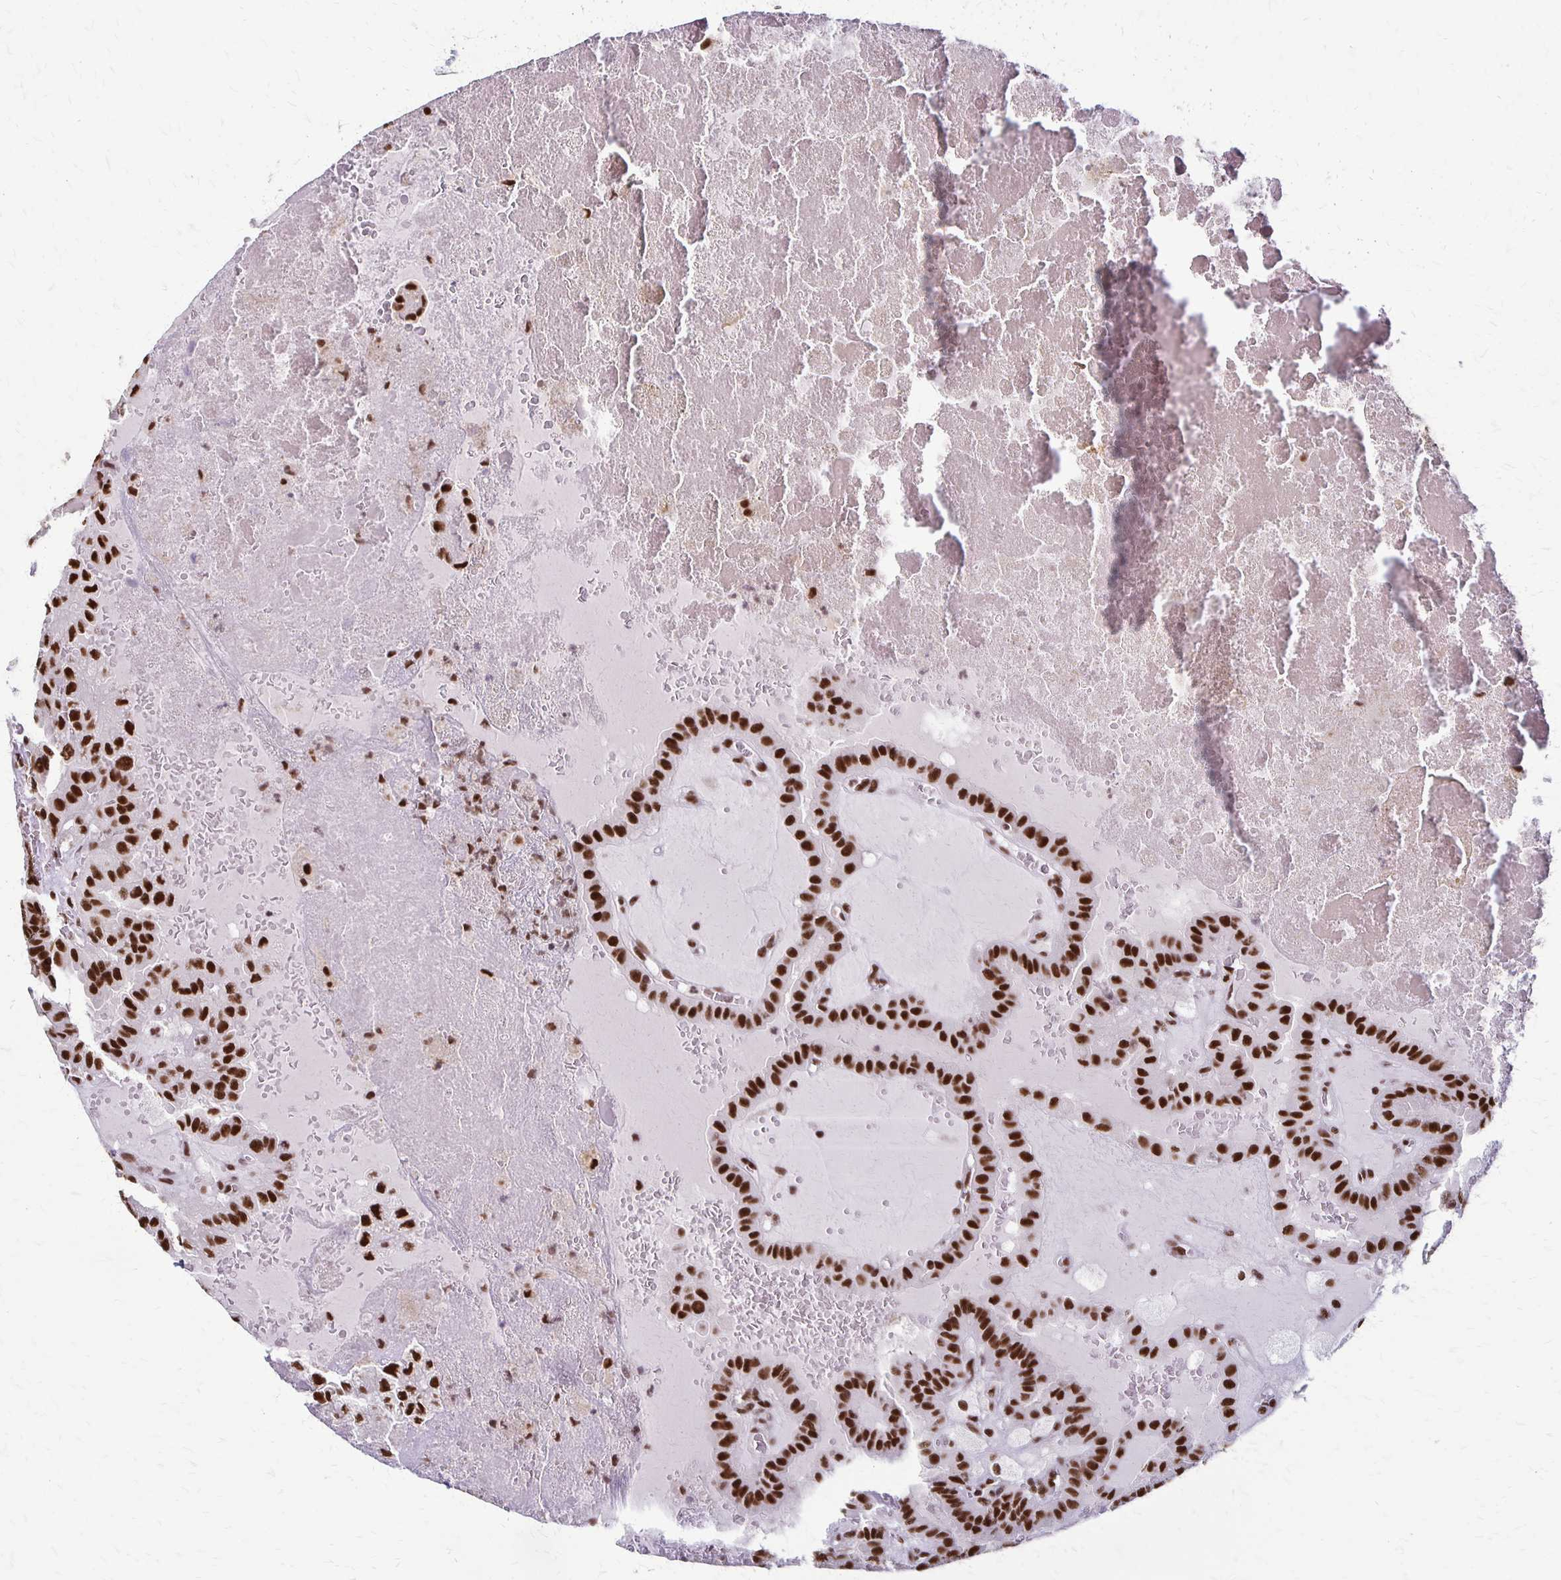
{"staining": {"intensity": "strong", "quantity": ">75%", "location": "nuclear"}, "tissue": "thyroid cancer", "cell_type": "Tumor cells", "image_type": "cancer", "snomed": [{"axis": "morphology", "description": "Papillary adenocarcinoma, NOS"}, {"axis": "topography", "description": "Thyroid gland"}], "caption": "This is a histology image of immunohistochemistry (IHC) staining of thyroid cancer (papillary adenocarcinoma), which shows strong expression in the nuclear of tumor cells.", "gene": "XRCC6", "patient": {"sex": "male", "age": 87}}